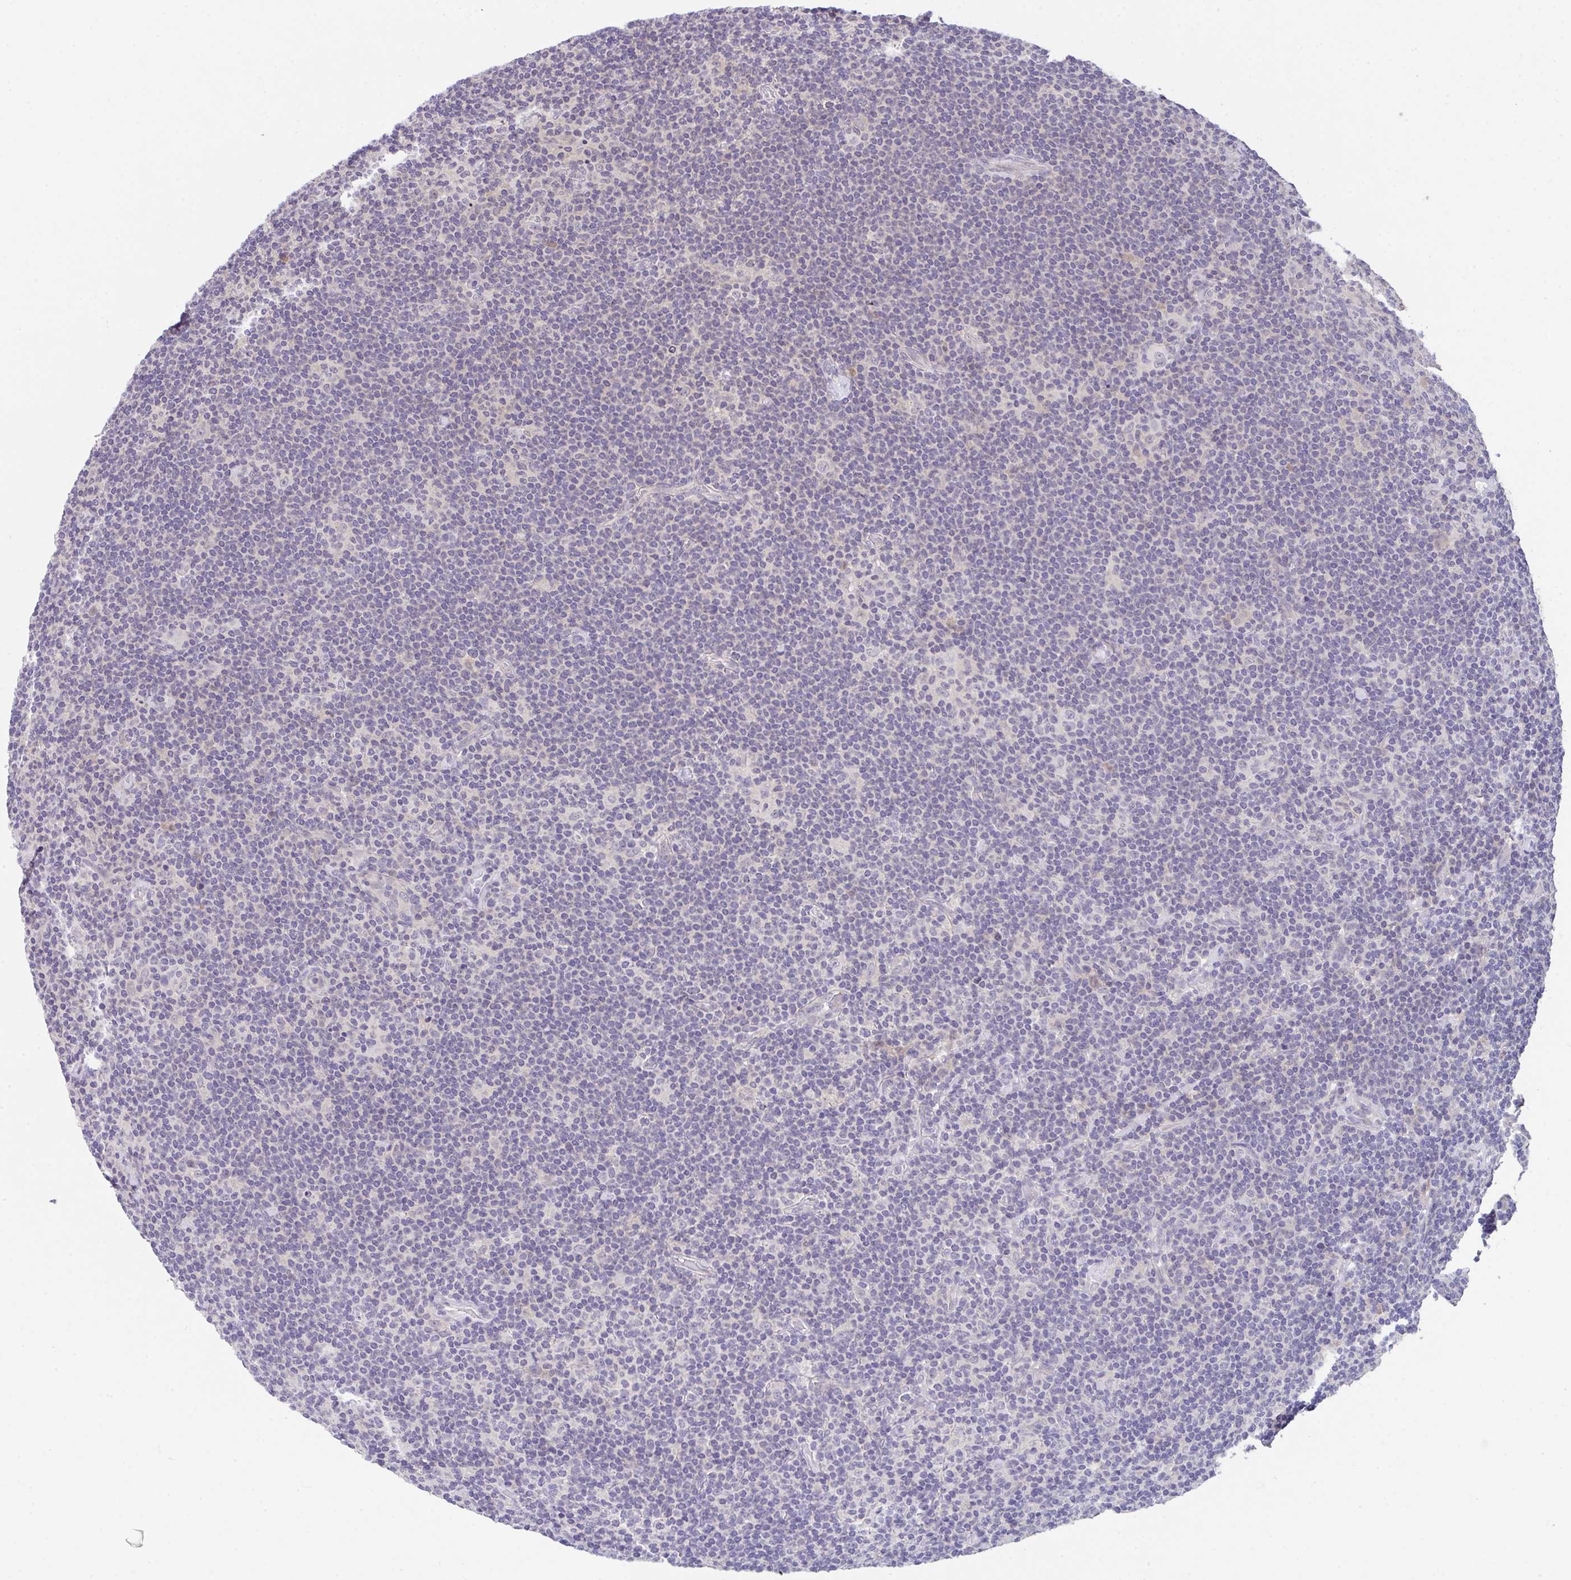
{"staining": {"intensity": "negative", "quantity": "none", "location": "none"}, "tissue": "lymphoma", "cell_type": "Tumor cells", "image_type": "cancer", "snomed": [{"axis": "morphology", "description": "Hodgkin's disease, NOS"}, {"axis": "topography", "description": "Lymph node"}], "caption": "Tumor cells show no significant staining in Hodgkin's disease.", "gene": "GLTPD2", "patient": {"sex": "female", "age": 57}}